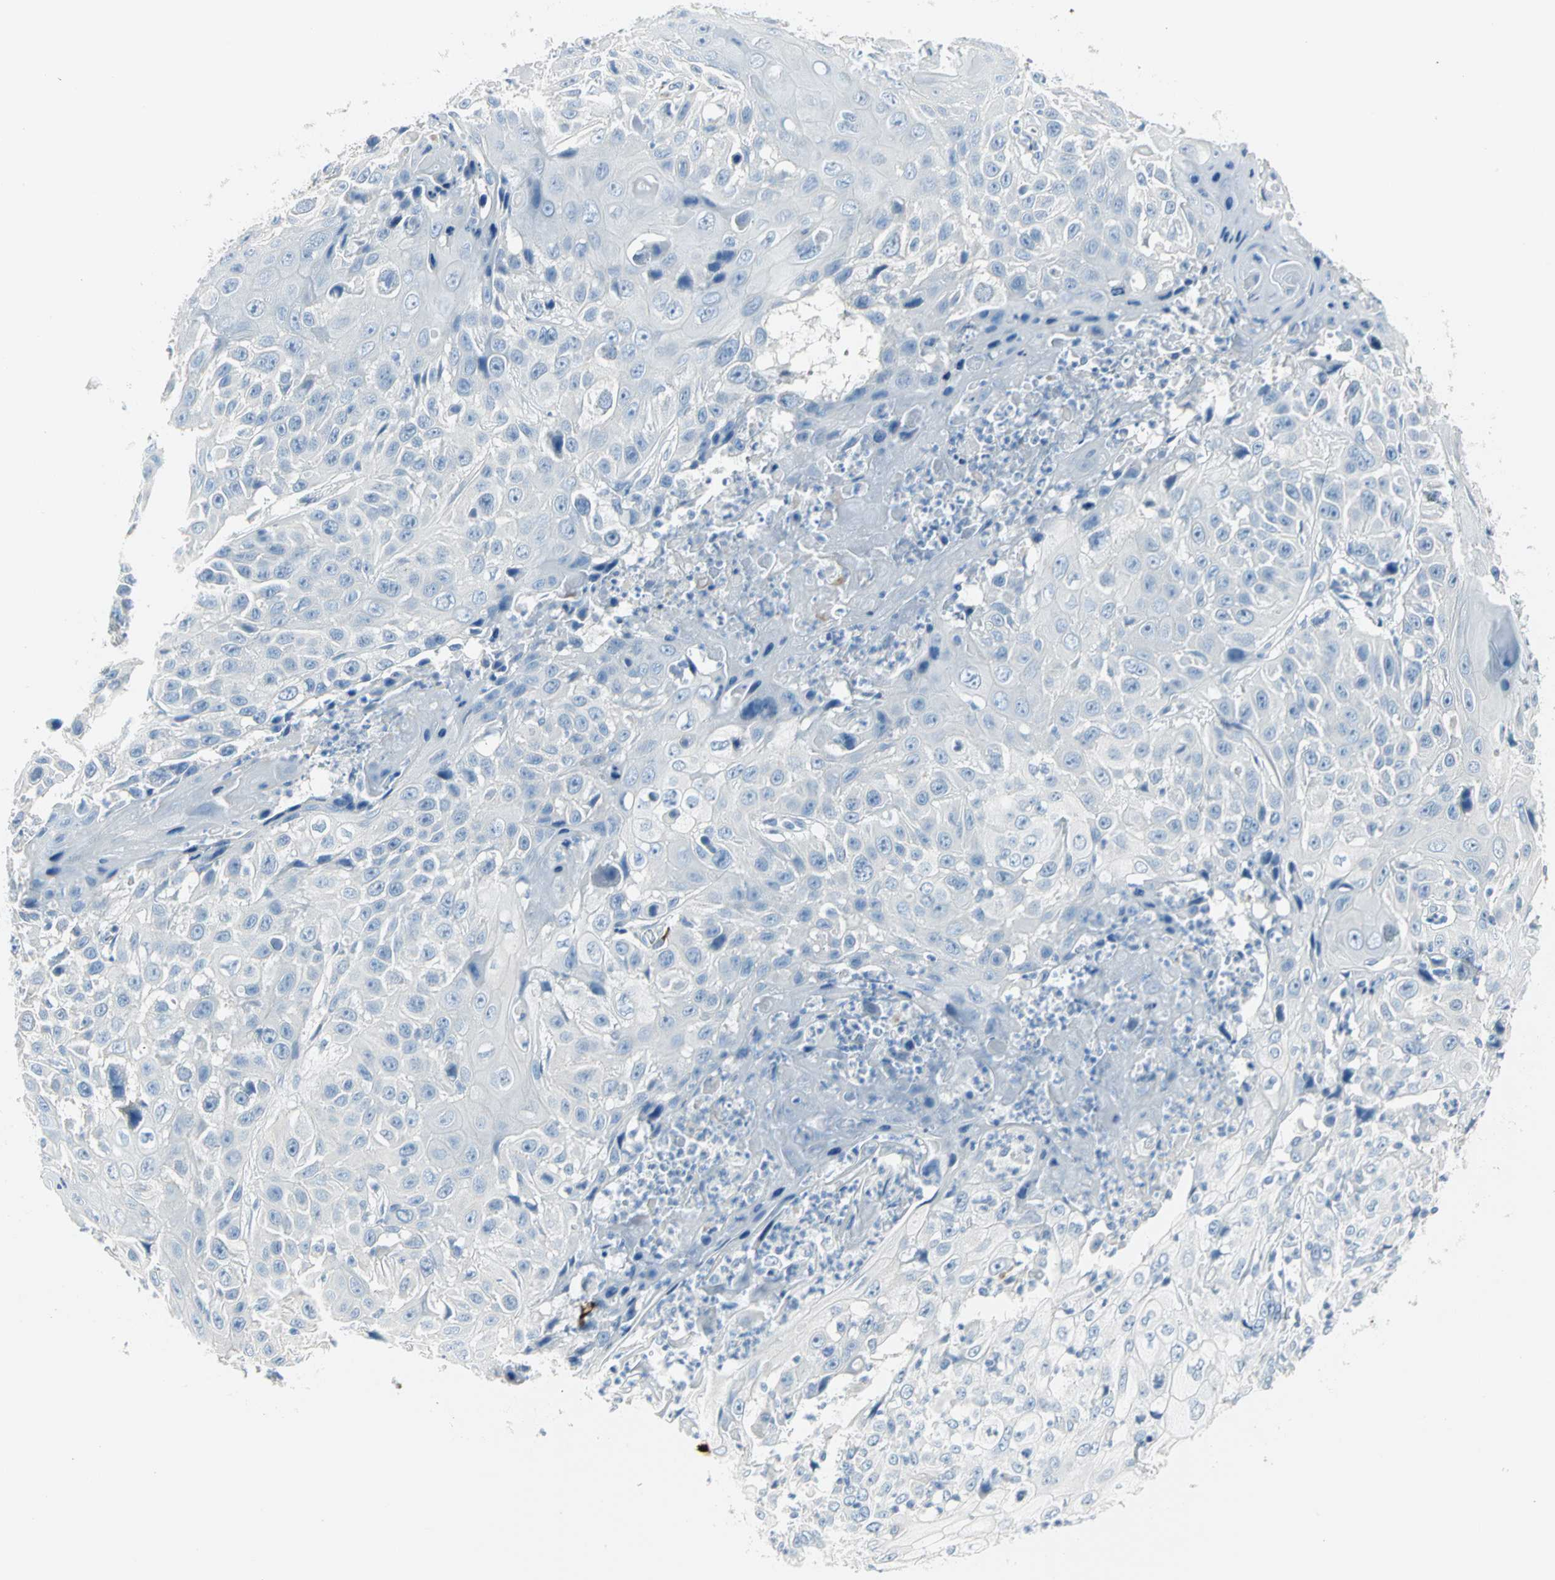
{"staining": {"intensity": "negative", "quantity": "none", "location": "none"}, "tissue": "cervical cancer", "cell_type": "Tumor cells", "image_type": "cancer", "snomed": [{"axis": "morphology", "description": "Squamous cell carcinoma, NOS"}, {"axis": "topography", "description": "Cervix"}], "caption": "Protein analysis of cervical cancer exhibits no significant expression in tumor cells.", "gene": "ALOX15", "patient": {"sex": "female", "age": 39}}